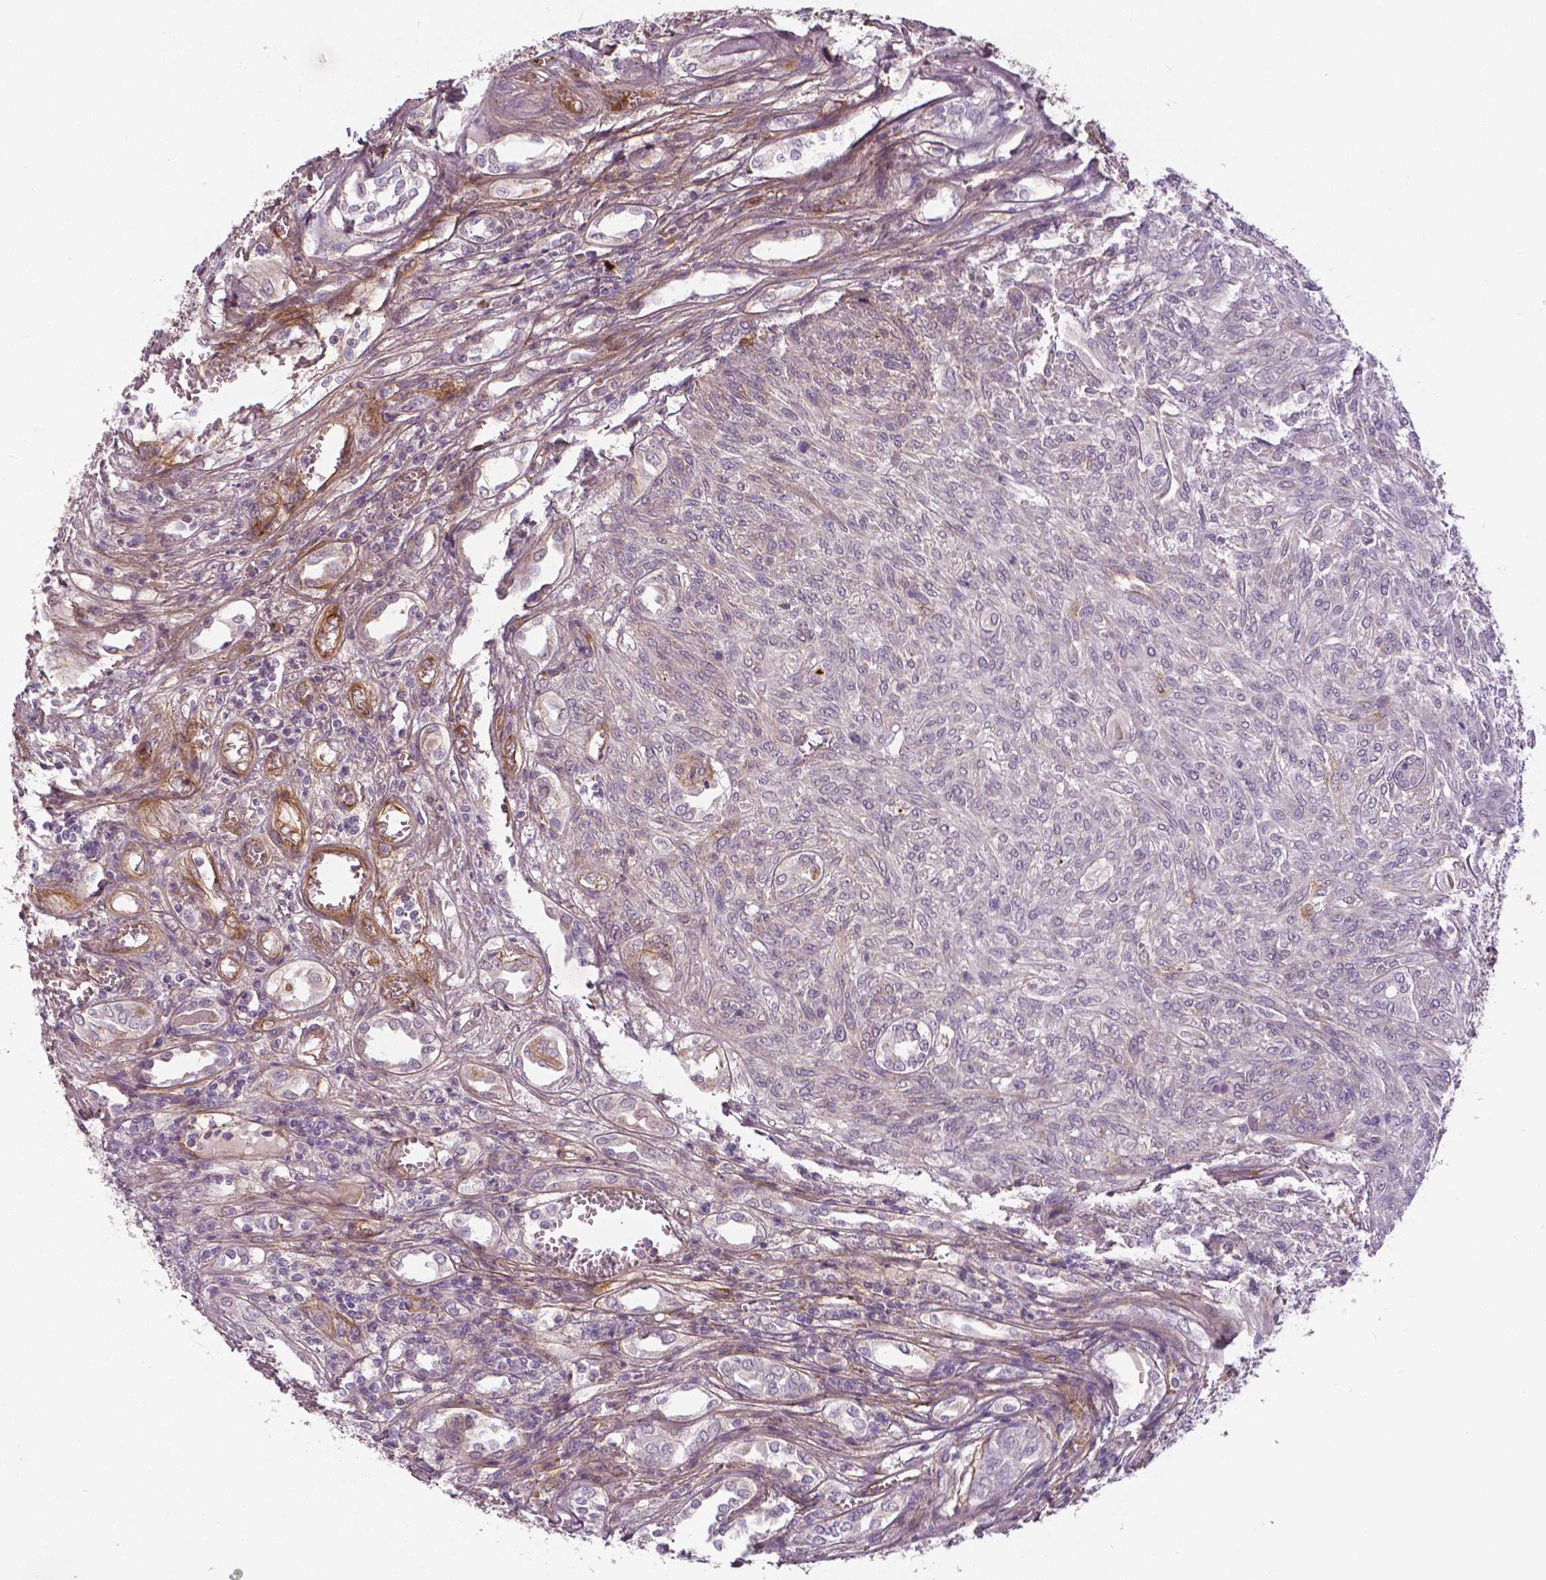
{"staining": {"intensity": "negative", "quantity": "none", "location": "none"}, "tissue": "renal cancer", "cell_type": "Tumor cells", "image_type": "cancer", "snomed": [{"axis": "morphology", "description": "Adenocarcinoma, NOS"}, {"axis": "topography", "description": "Kidney"}], "caption": "Human renal cancer (adenocarcinoma) stained for a protein using immunohistochemistry reveals no positivity in tumor cells.", "gene": "FLT1", "patient": {"sex": "male", "age": 58}}